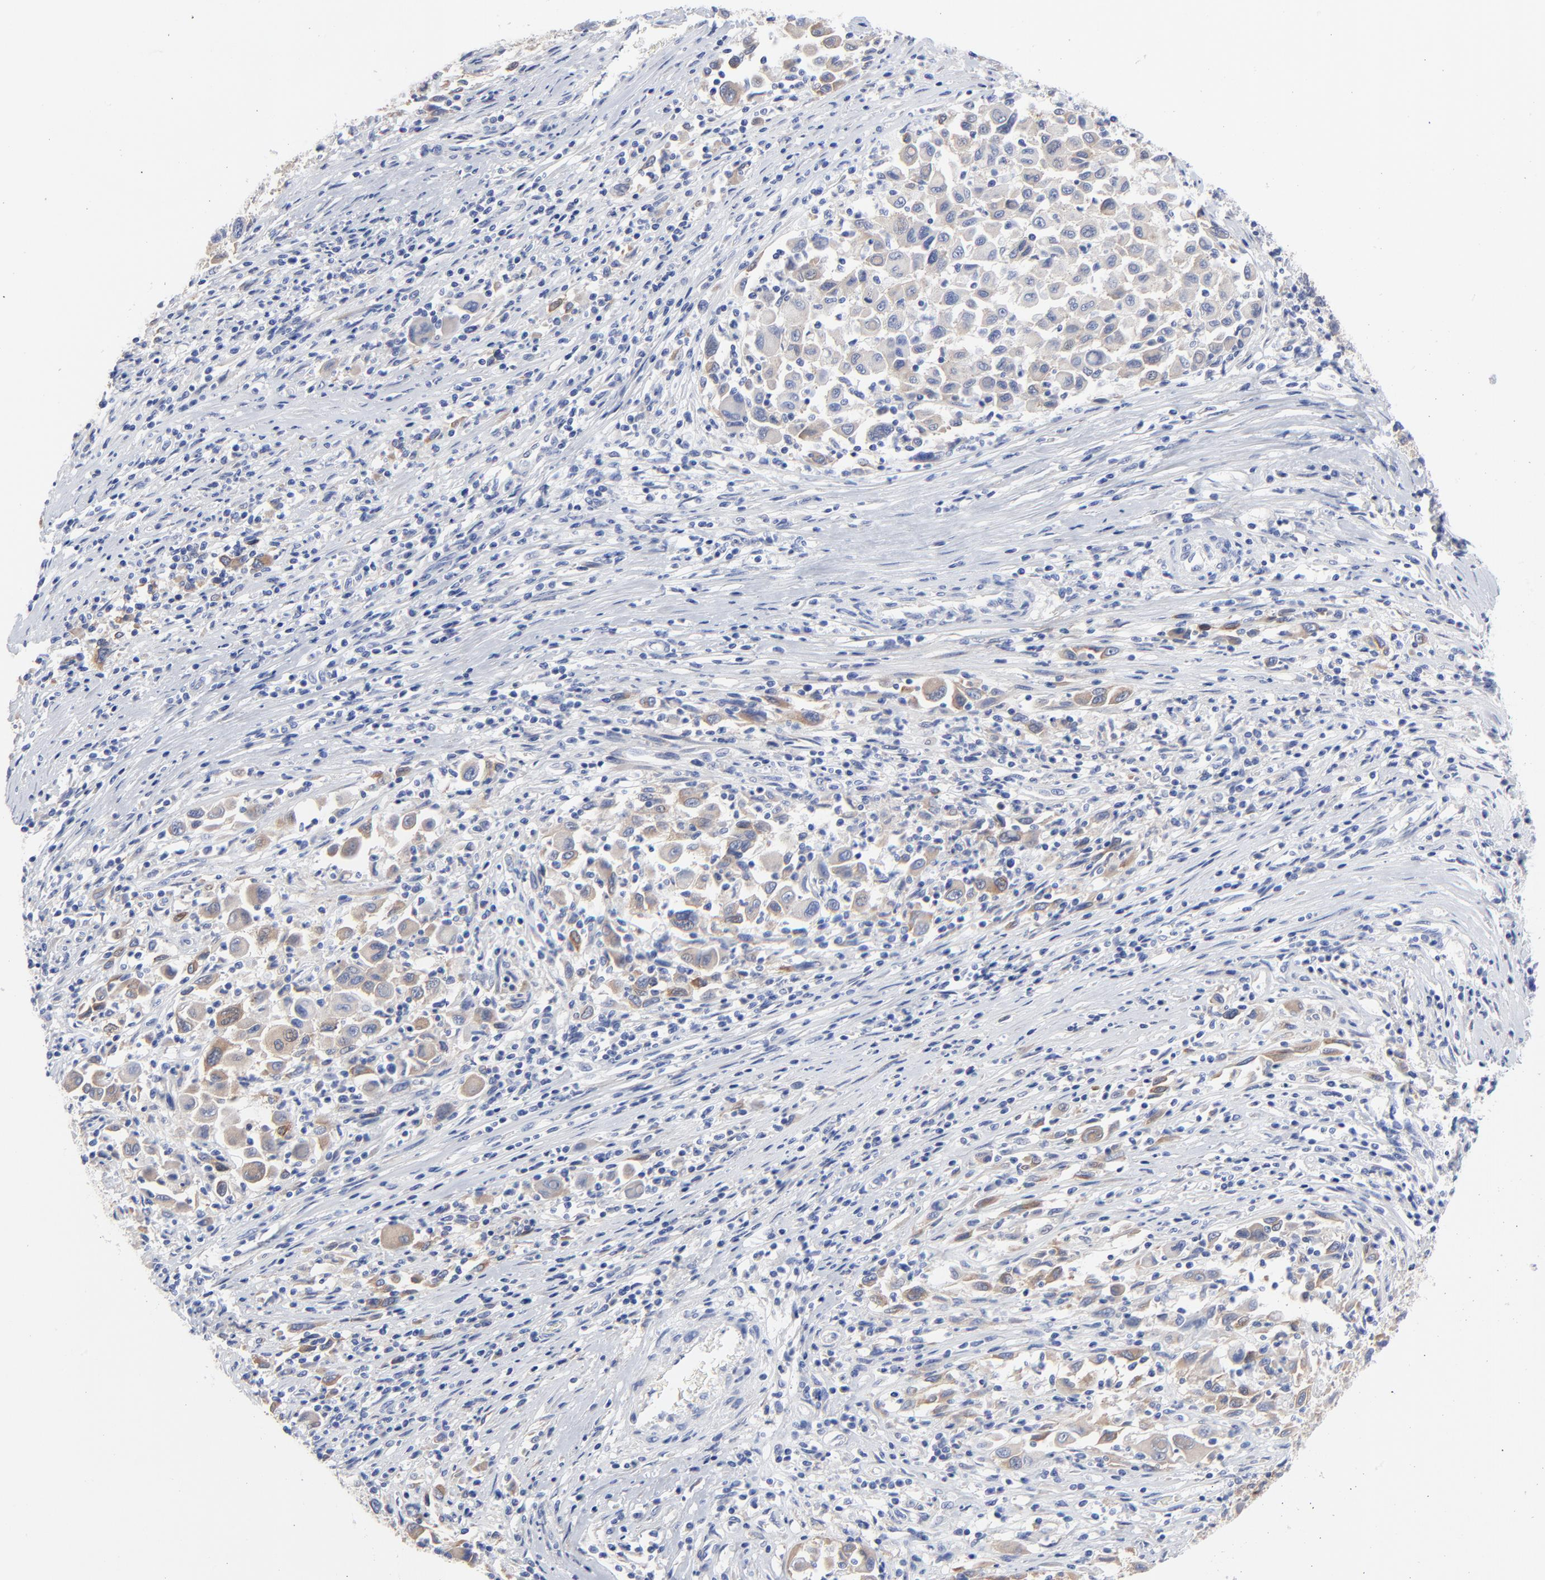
{"staining": {"intensity": "moderate", "quantity": "25%-75%", "location": "cytoplasmic/membranous"}, "tissue": "melanoma", "cell_type": "Tumor cells", "image_type": "cancer", "snomed": [{"axis": "morphology", "description": "Malignant melanoma, Metastatic site"}, {"axis": "topography", "description": "Lymph node"}], "caption": "The immunohistochemical stain highlights moderate cytoplasmic/membranous positivity in tumor cells of malignant melanoma (metastatic site) tissue.", "gene": "STAT2", "patient": {"sex": "male", "age": 61}}